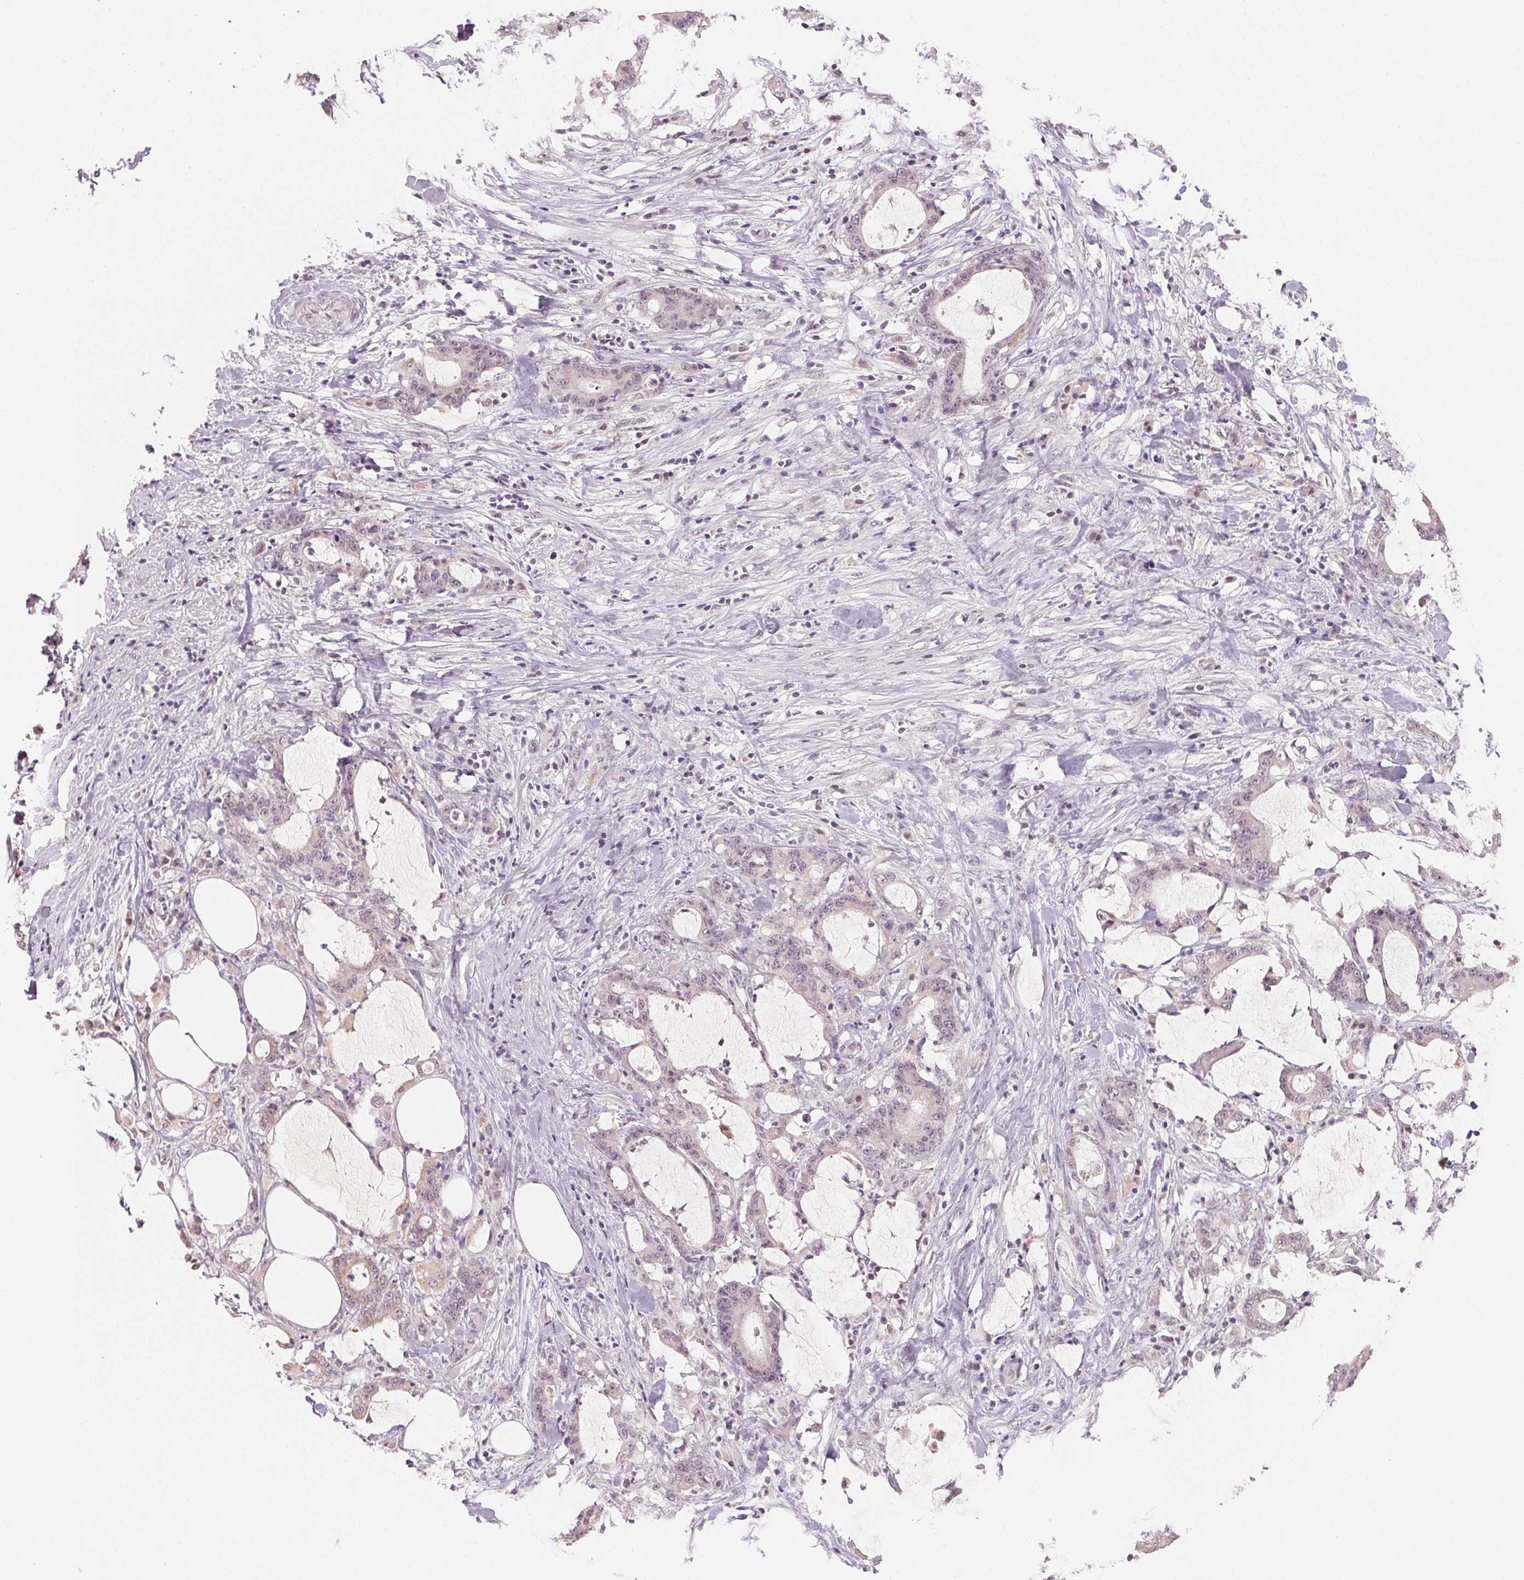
{"staining": {"intensity": "negative", "quantity": "none", "location": "none"}, "tissue": "stomach cancer", "cell_type": "Tumor cells", "image_type": "cancer", "snomed": [{"axis": "morphology", "description": "Adenocarcinoma, NOS"}, {"axis": "topography", "description": "Stomach, upper"}], "caption": "IHC photomicrograph of neoplastic tissue: human adenocarcinoma (stomach) stained with DAB (3,3'-diaminobenzidine) displays no significant protein expression in tumor cells. The staining was performed using DAB (3,3'-diaminobenzidine) to visualize the protein expression in brown, while the nuclei were stained in blue with hematoxylin (Magnification: 20x).", "gene": "ANKRD31", "patient": {"sex": "male", "age": 68}}